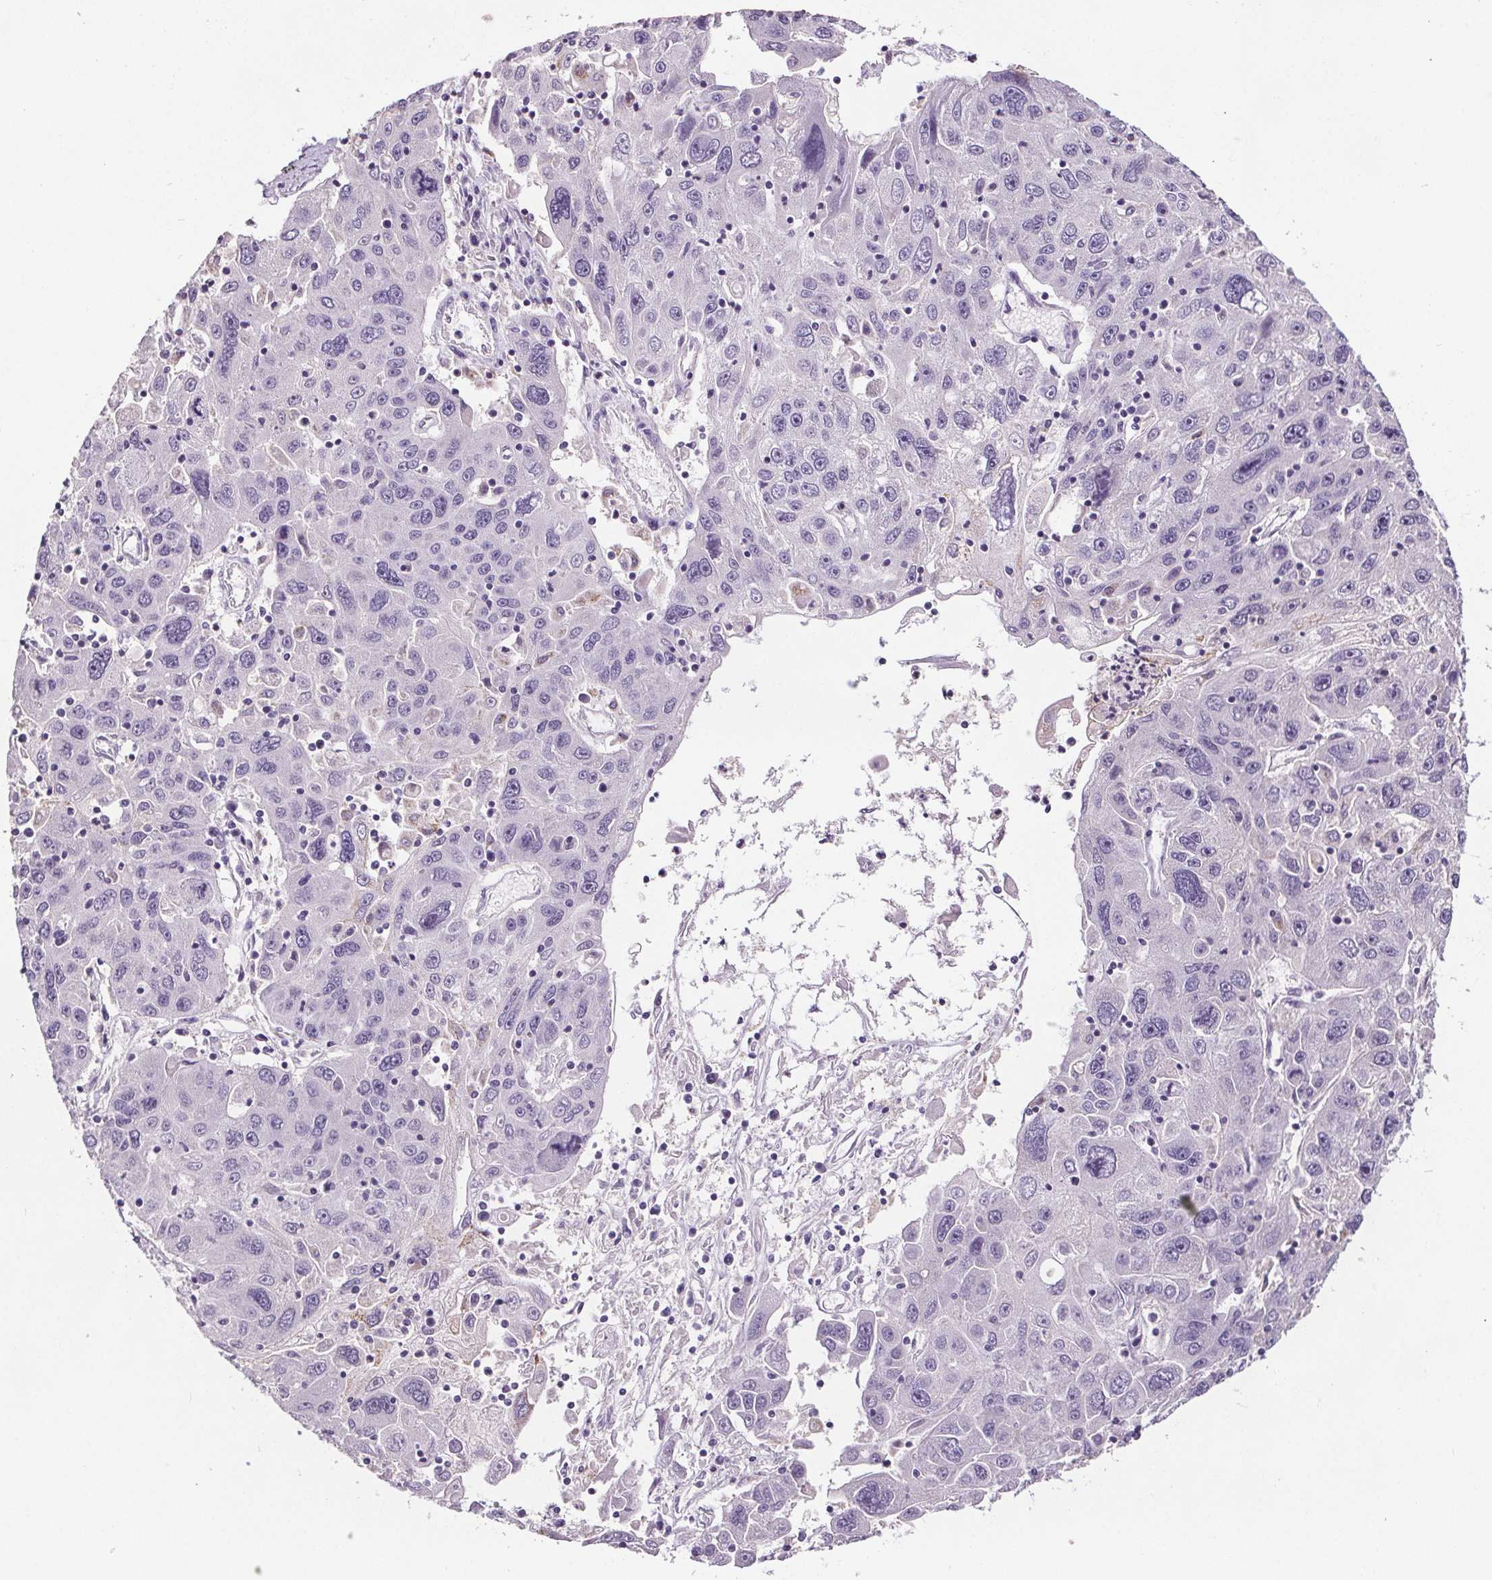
{"staining": {"intensity": "negative", "quantity": "none", "location": "none"}, "tissue": "stomach cancer", "cell_type": "Tumor cells", "image_type": "cancer", "snomed": [{"axis": "morphology", "description": "Adenocarcinoma, NOS"}, {"axis": "topography", "description": "Stomach"}], "caption": "The histopathology image shows no significant staining in tumor cells of stomach cancer.", "gene": "GPIHBP1", "patient": {"sex": "male", "age": 56}}